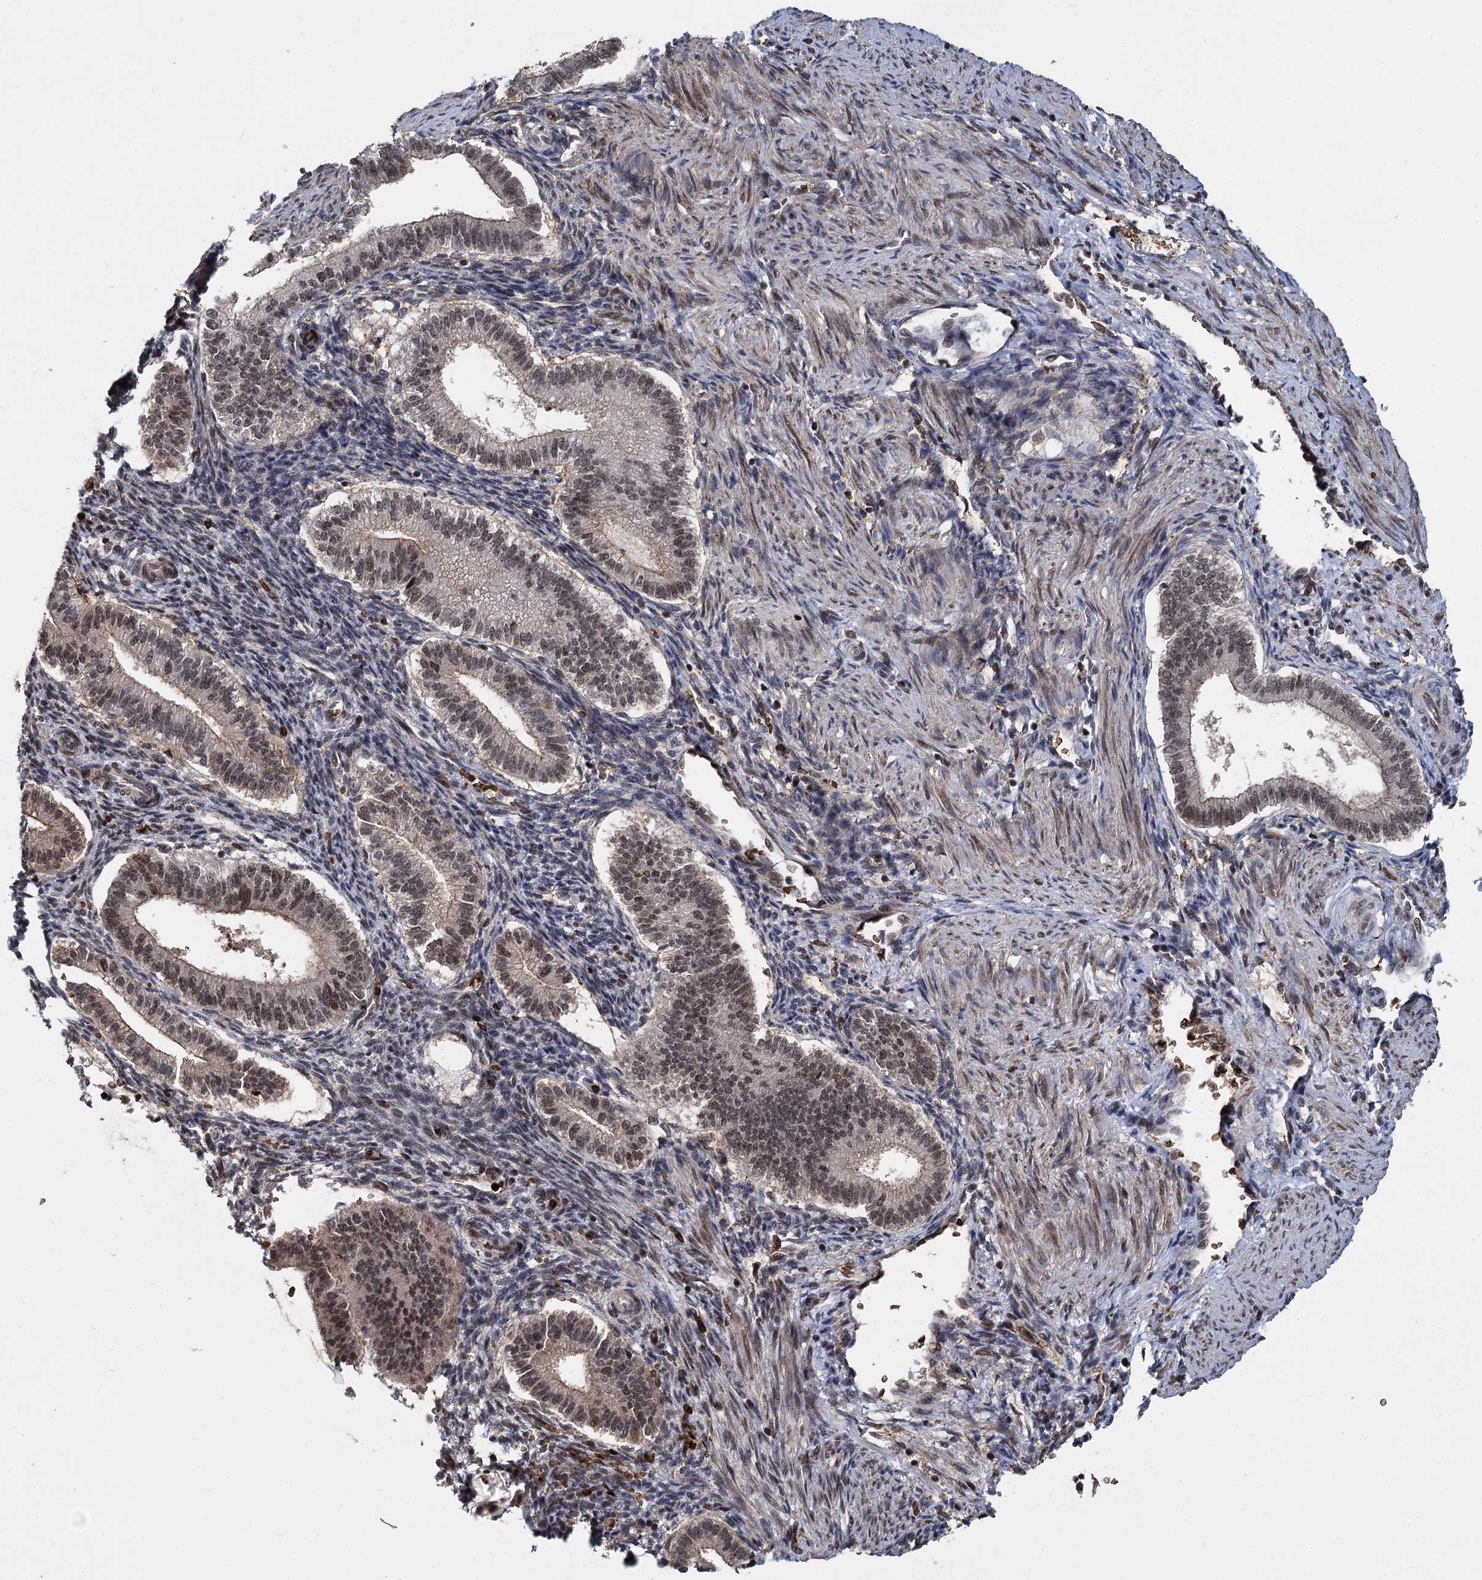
{"staining": {"intensity": "moderate", "quantity": "25%-75%", "location": "cytoplasmic/membranous"}, "tissue": "endometrium", "cell_type": "Cells in endometrial stroma", "image_type": "normal", "snomed": [{"axis": "morphology", "description": "Normal tissue, NOS"}, {"axis": "topography", "description": "Endometrium"}], "caption": "The micrograph demonstrates immunohistochemical staining of benign endometrium. There is moderate cytoplasmic/membranous expression is appreciated in about 25%-75% of cells in endometrial stroma.", "gene": "FANCI", "patient": {"sex": "female", "age": 25}}